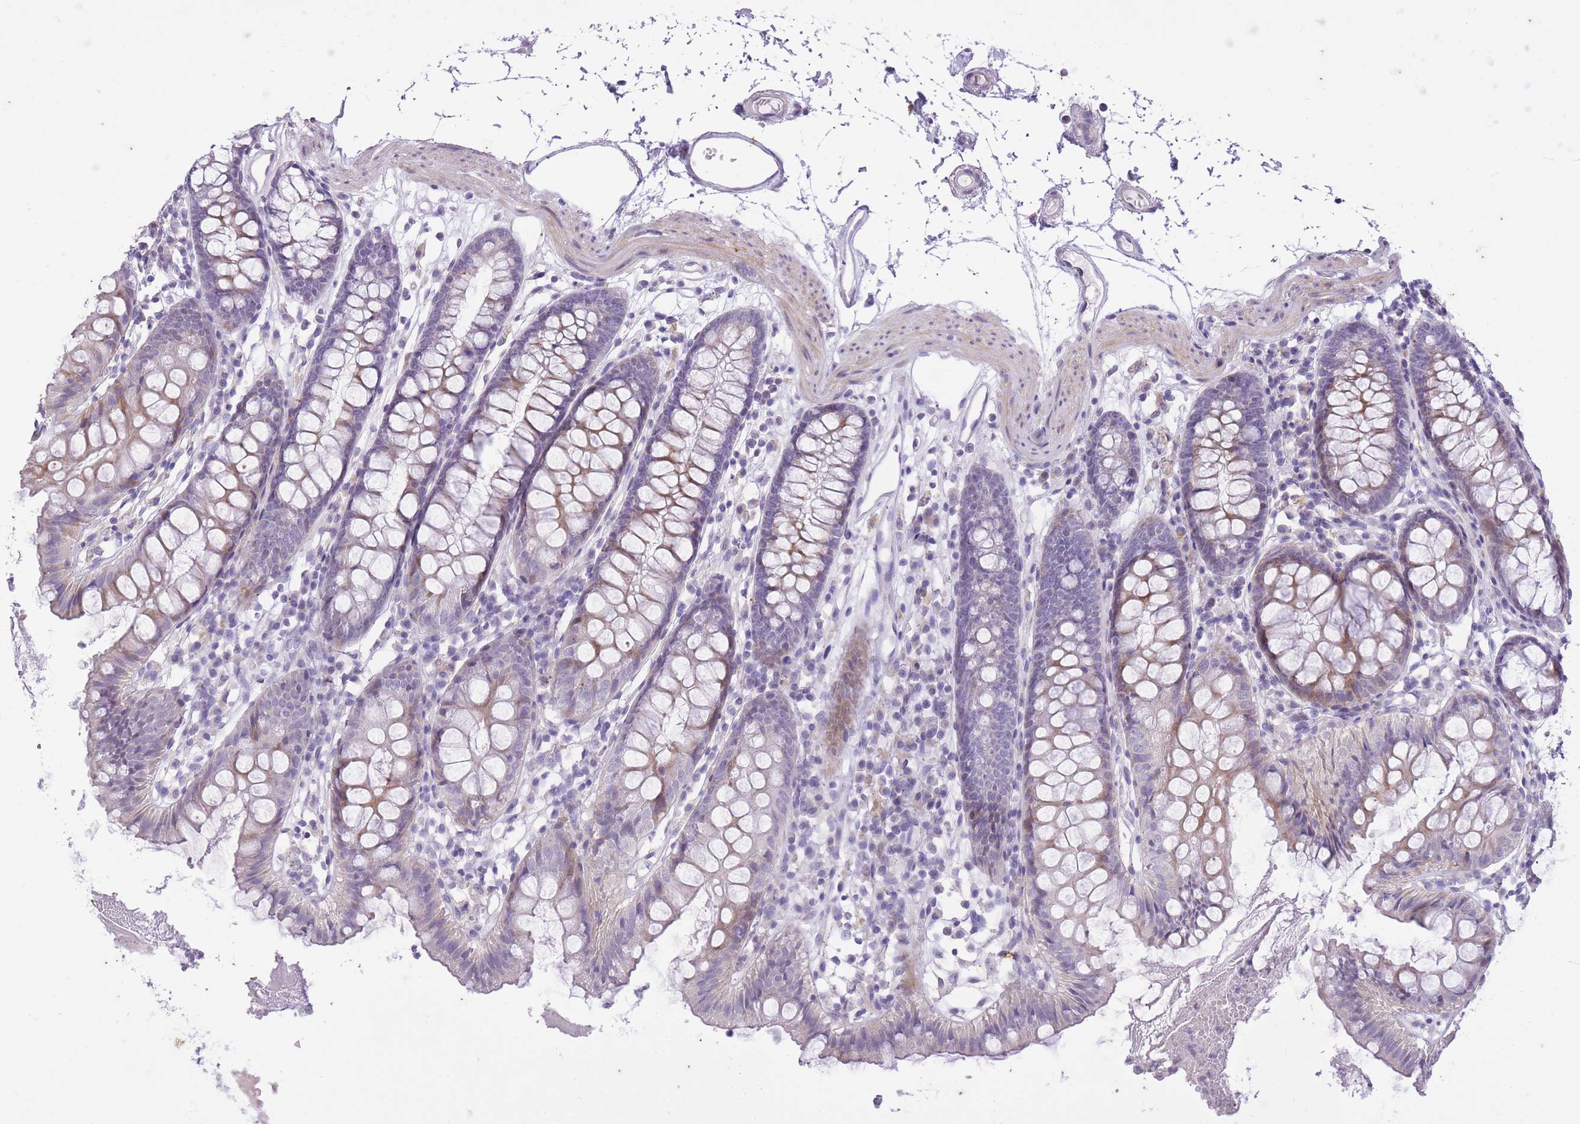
{"staining": {"intensity": "negative", "quantity": "none", "location": "none"}, "tissue": "colon", "cell_type": "Endothelial cells", "image_type": "normal", "snomed": [{"axis": "morphology", "description": "Normal tissue, NOS"}, {"axis": "topography", "description": "Colon"}], "caption": "The micrograph exhibits no significant expression in endothelial cells of colon.", "gene": "CNTNAP3B", "patient": {"sex": "female", "age": 84}}